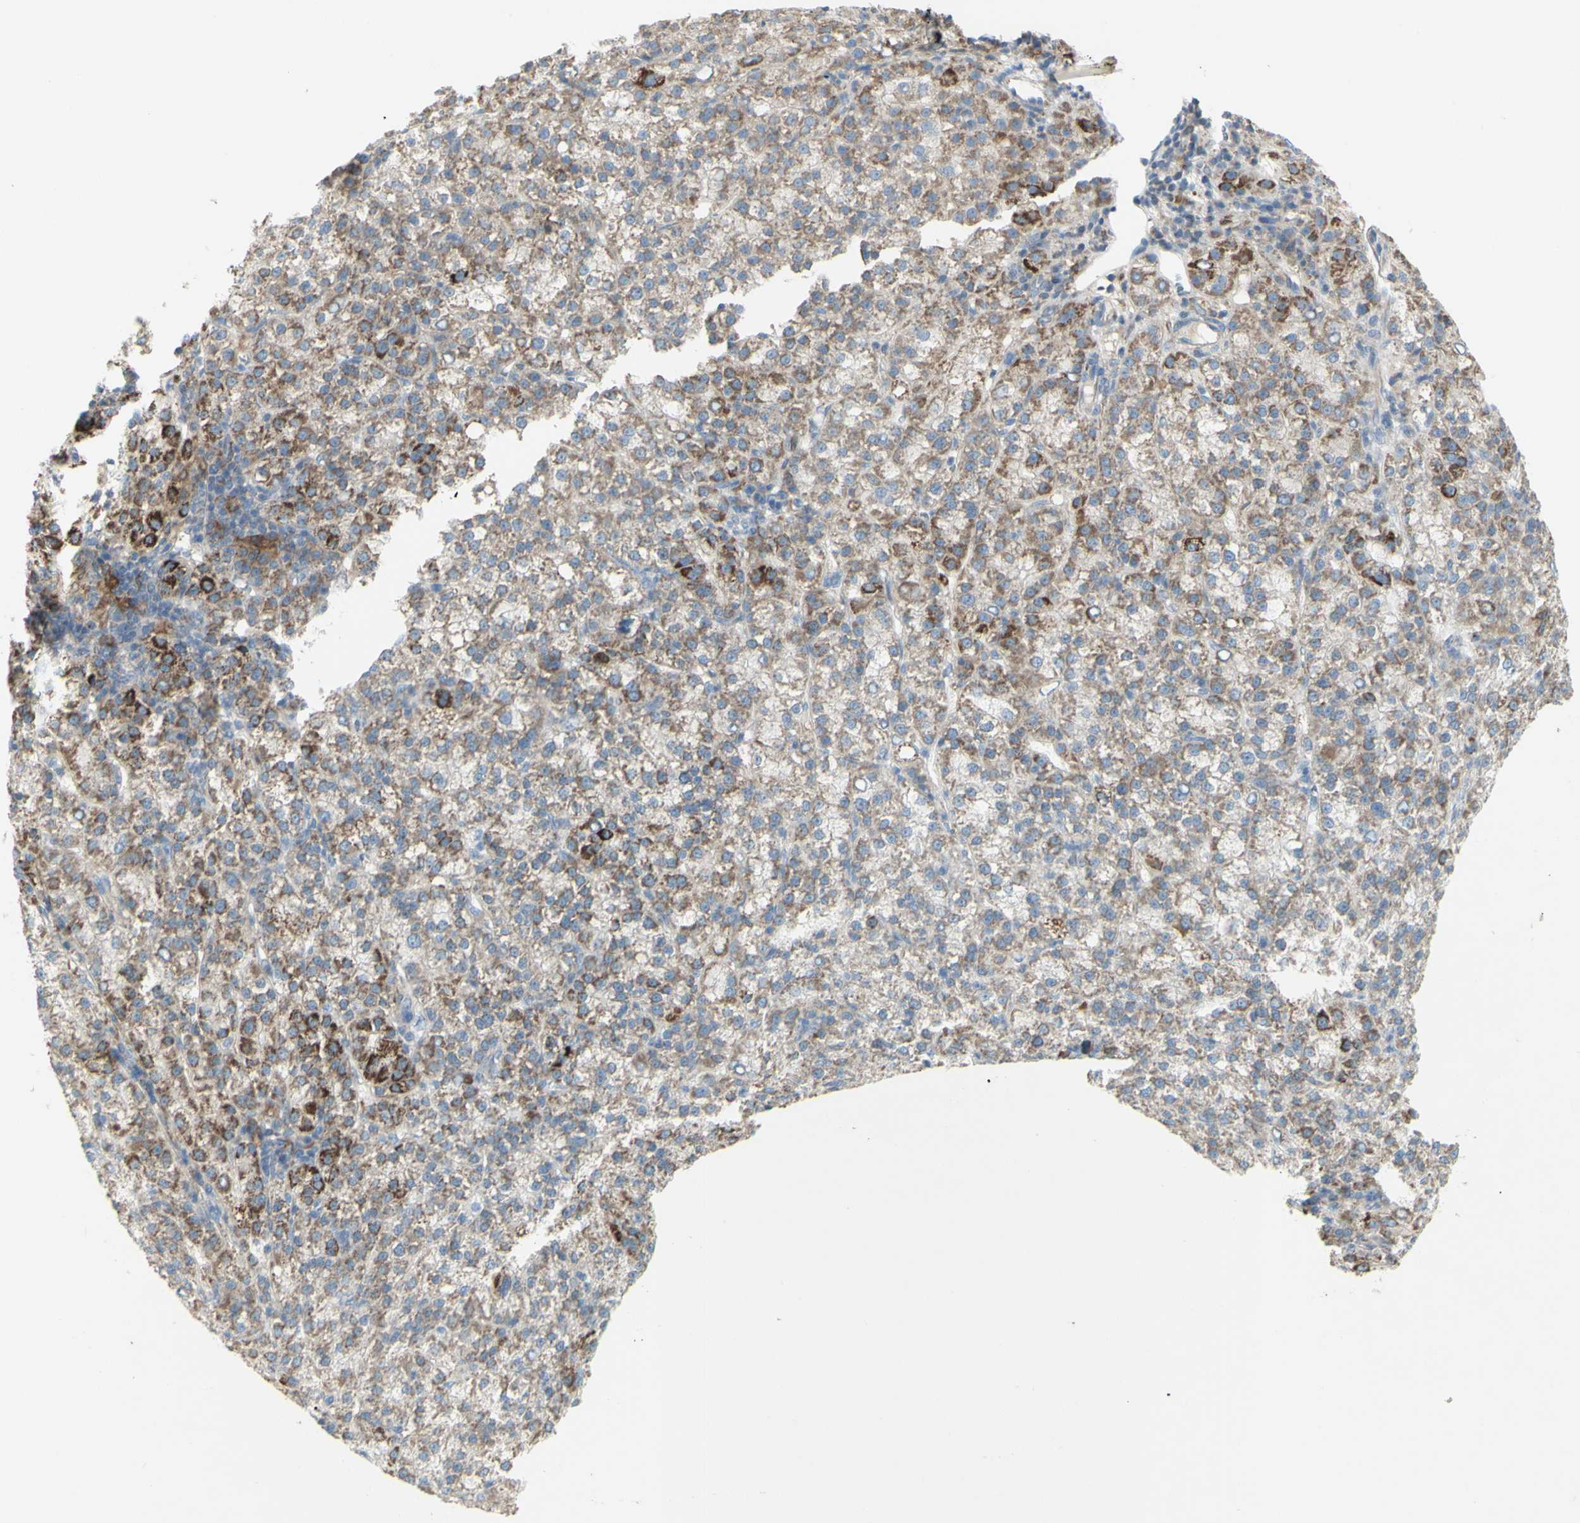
{"staining": {"intensity": "moderate", "quantity": "<25%", "location": "cytoplasmic/membranous"}, "tissue": "liver cancer", "cell_type": "Tumor cells", "image_type": "cancer", "snomed": [{"axis": "morphology", "description": "Carcinoma, Hepatocellular, NOS"}, {"axis": "topography", "description": "Liver"}], "caption": "Immunohistochemical staining of human liver cancer (hepatocellular carcinoma) displays low levels of moderate cytoplasmic/membranous staining in about <25% of tumor cells.", "gene": "CNTNAP1", "patient": {"sex": "female", "age": 58}}